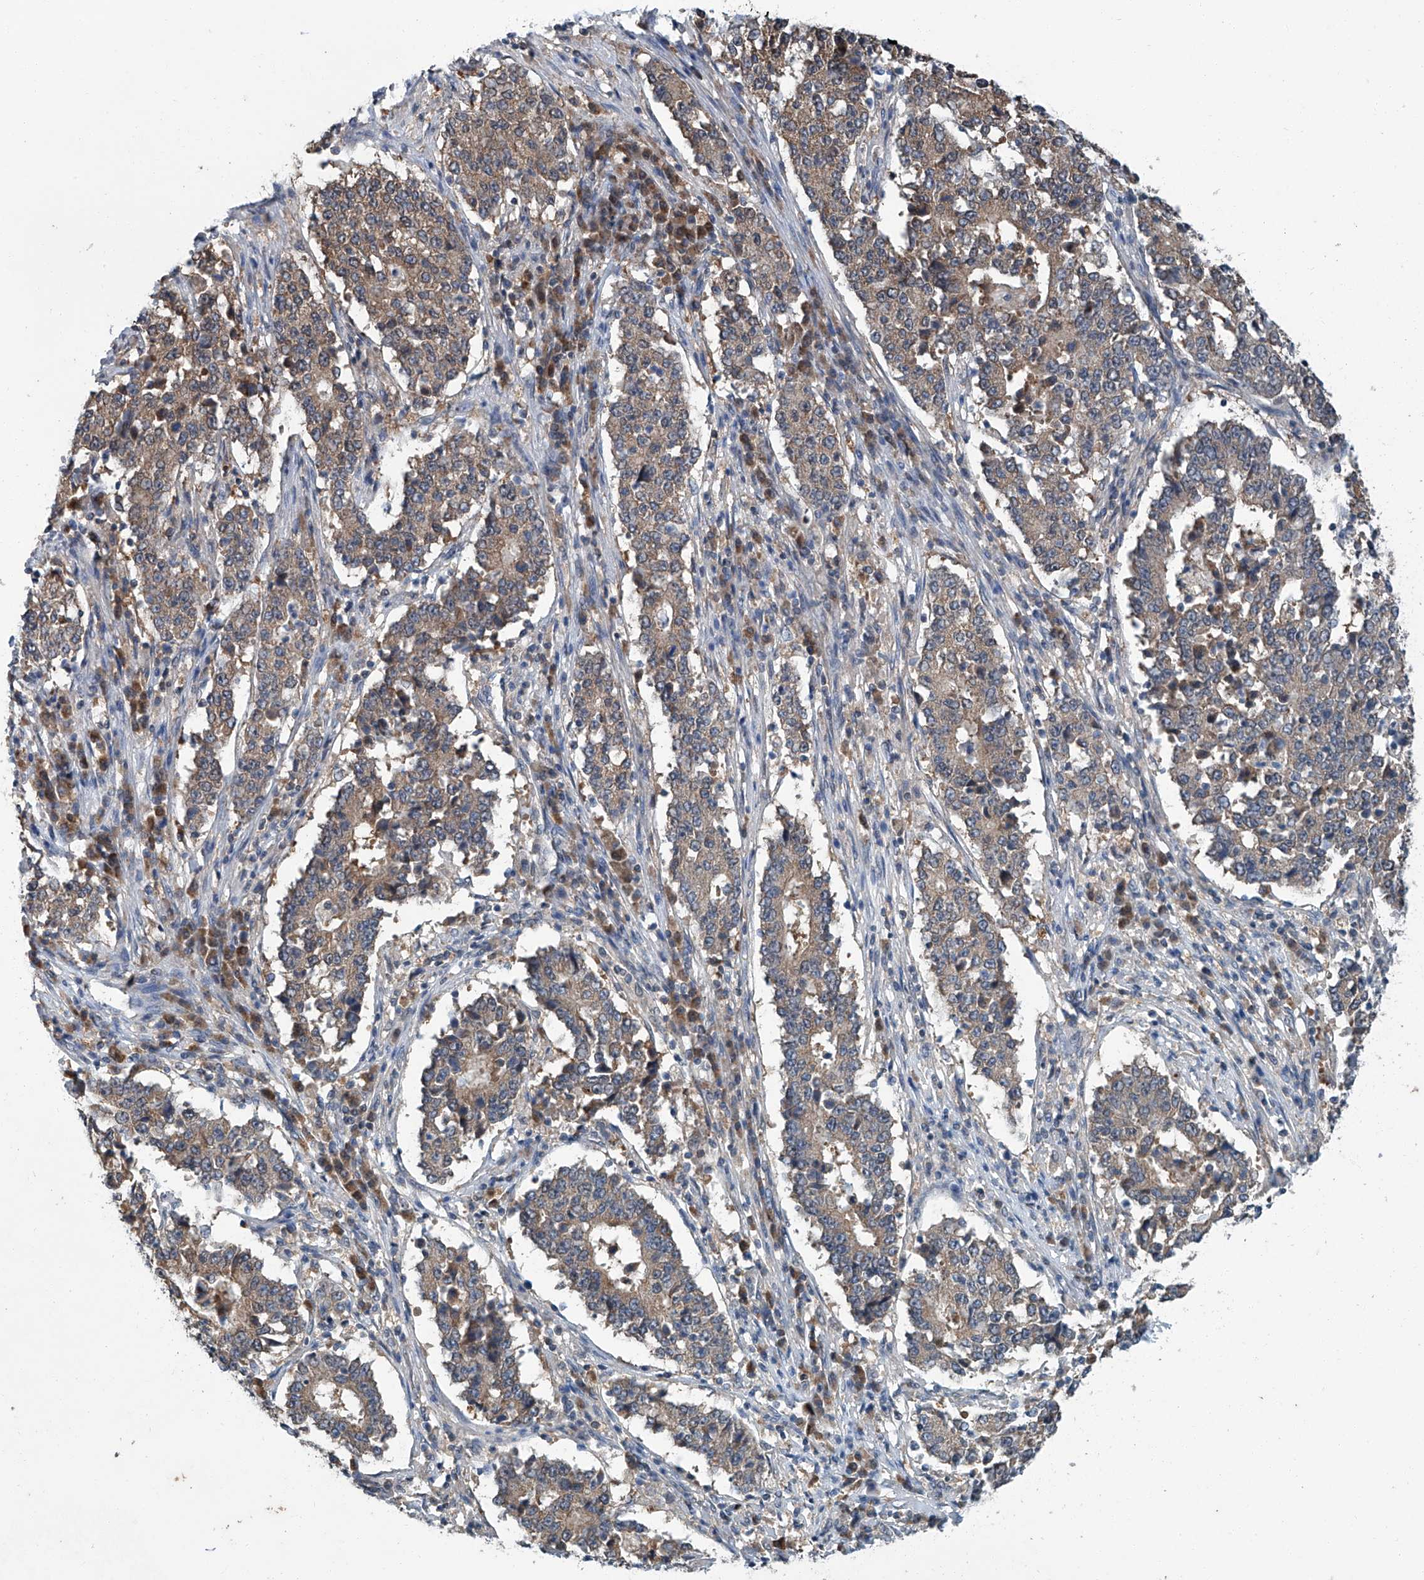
{"staining": {"intensity": "weak", "quantity": ">75%", "location": "cytoplasmic/membranous"}, "tissue": "stomach cancer", "cell_type": "Tumor cells", "image_type": "cancer", "snomed": [{"axis": "morphology", "description": "Adenocarcinoma, NOS"}, {"axis": "topography", "description": "Stomach"}], "caption": "The image exhibits a brown stain indicating the presence of a protein in the cytoplasmic/membranous of tumor cells in stomach adenocarcinoma.", "gene": "CLK1", "patient": {"sex": "male", "age": 59}}